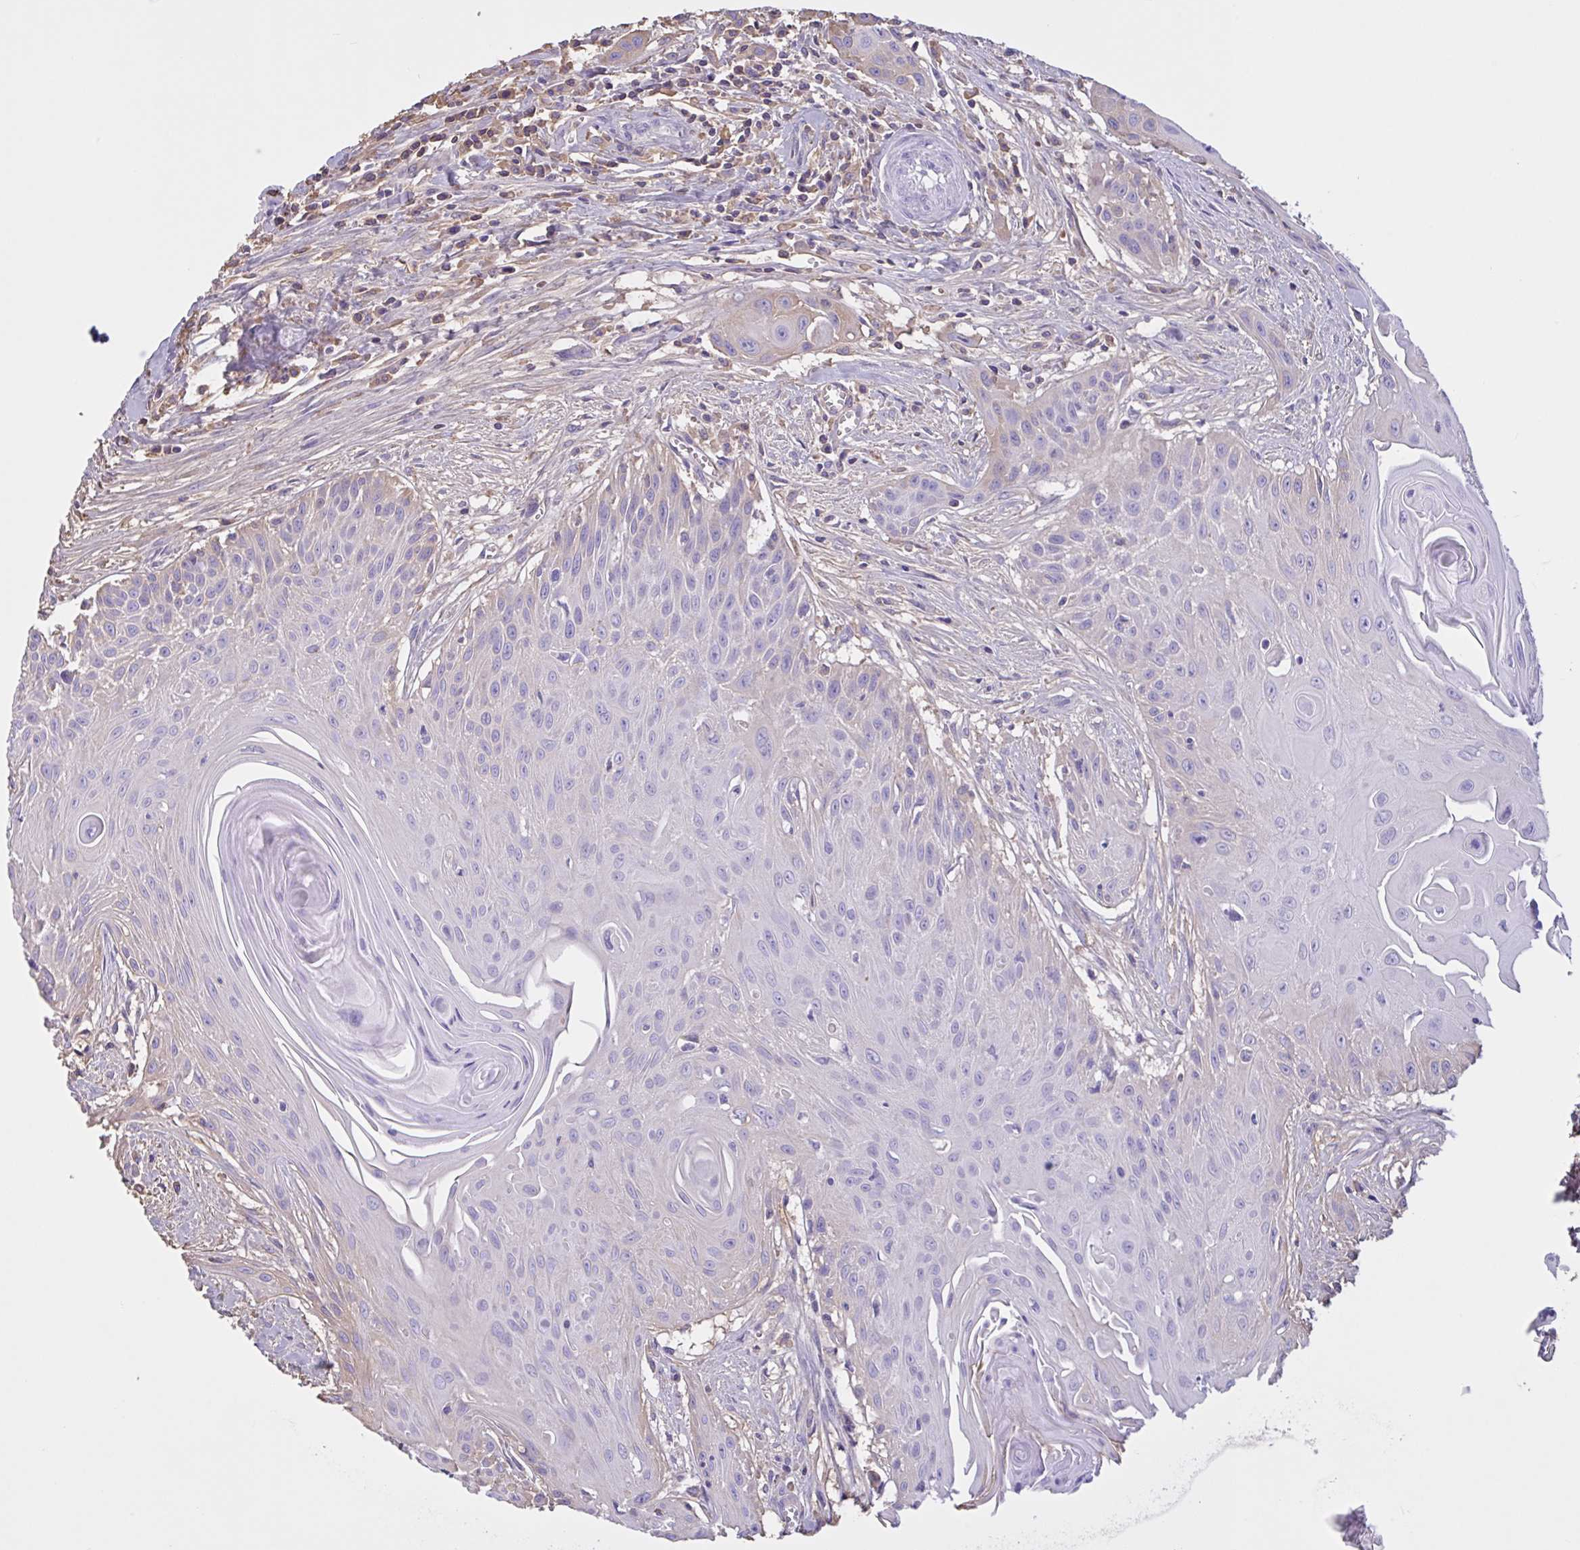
{"staining": {"intensity": "weak", "quantity": "<25%", "location": "cytoplasmic/membranous"}, "tissue": "head and neck cancer", "cell_type": "Tumor cells", "image_type": "cancer", "snomed": [{"axis": "morphology", "description": "Squamous cell carcinoma, NOS"}, {"axis": "topography", "description": "Lymph node"}, {"axis": "topography", "description": "Salivary gland"}, {"axis": "topography", "description": "Head-Neck"}], "caption": "Photomicrograph shows no protein staining in tumor cells of head and neck cancer (squamous cell carcinoma) tissue. (Stains: DAB immunohistochemistry with hematoxylin counter stain, Microscopy: brightfield microscopy at high magnification).", "gene": "LARGE2", "patient": {"sex": "female", "age": 74}}